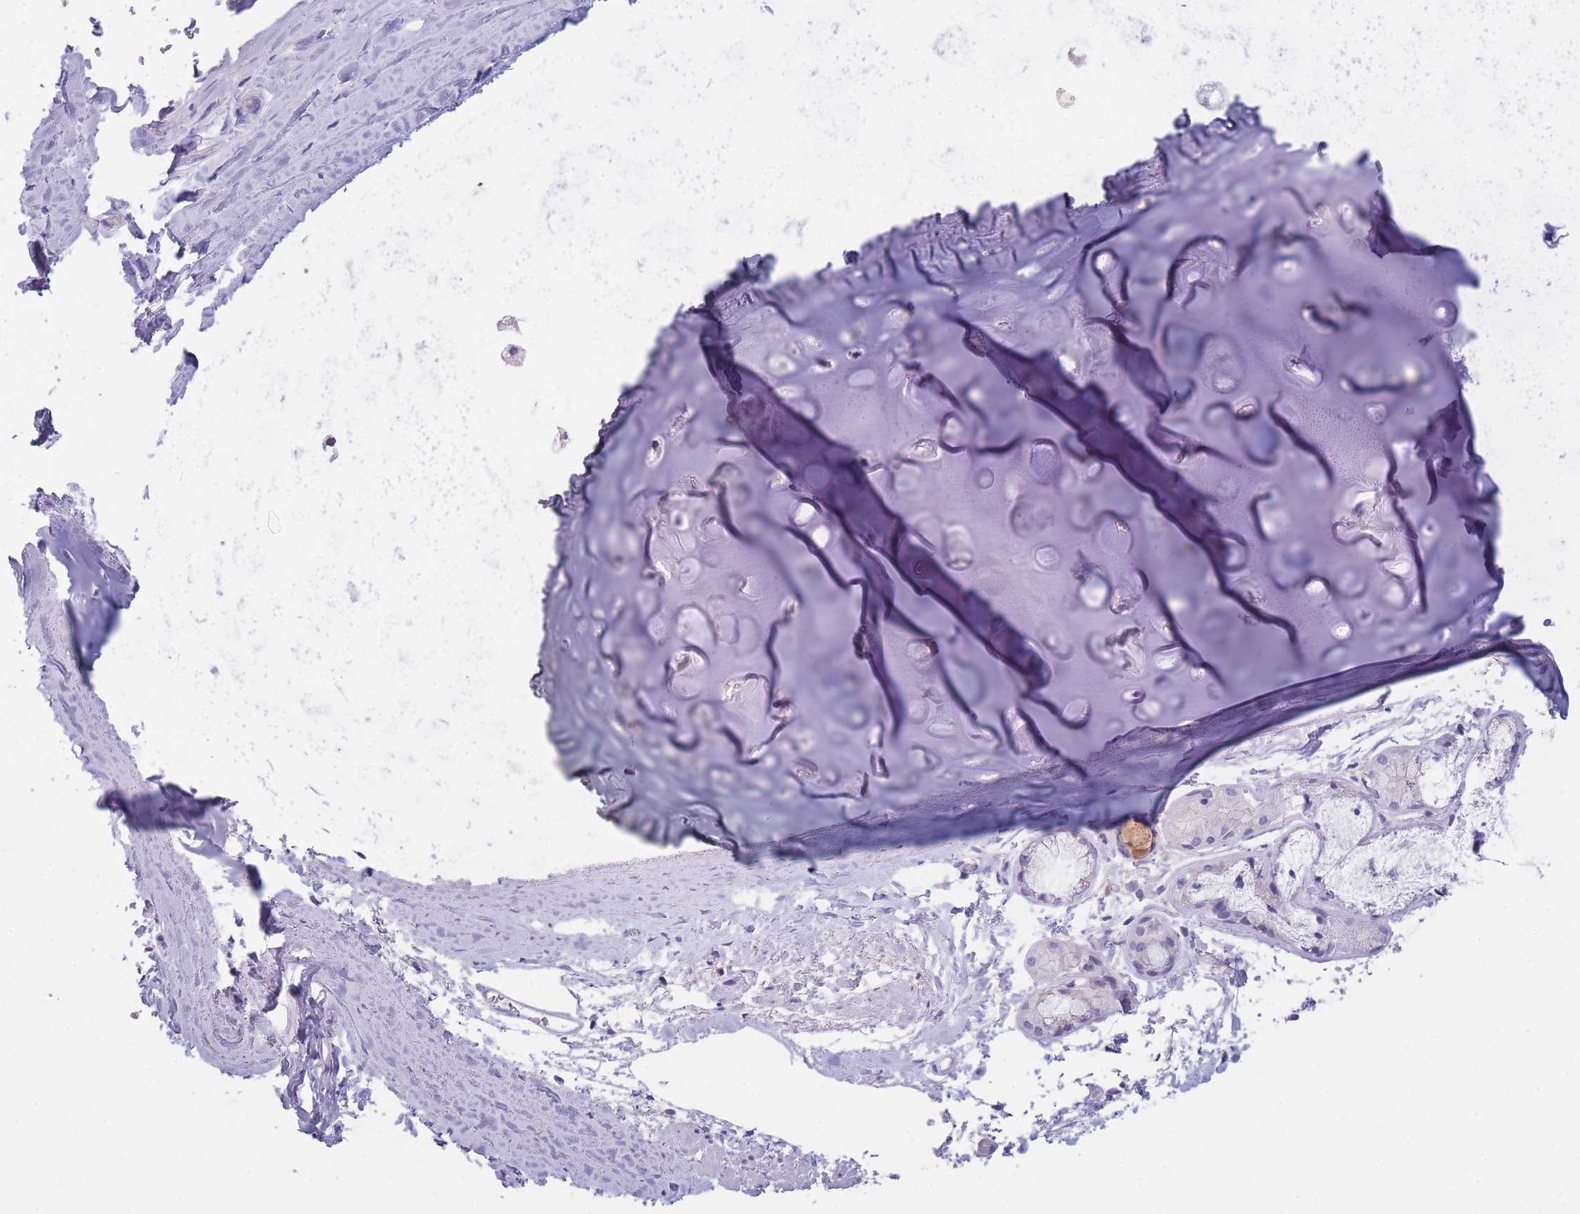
{"staining": {"intensity": "negative", "quantity": "none", "location": "none"}, "tissue": "adipose tissue", "cell_type": "Adipocytes", "image_type": "normal", "snomed": [{"axis": "morphology", "description": "Normal tissue, NOS"}, {"axis": "topography", "description": "Cartilage tissue"}], "caption": "The histopathology image exhibits no staining of adipocytes in benign adipose tissue.", "gene": "DCANP1", "patient": {"sex": "male", "age": 73}}